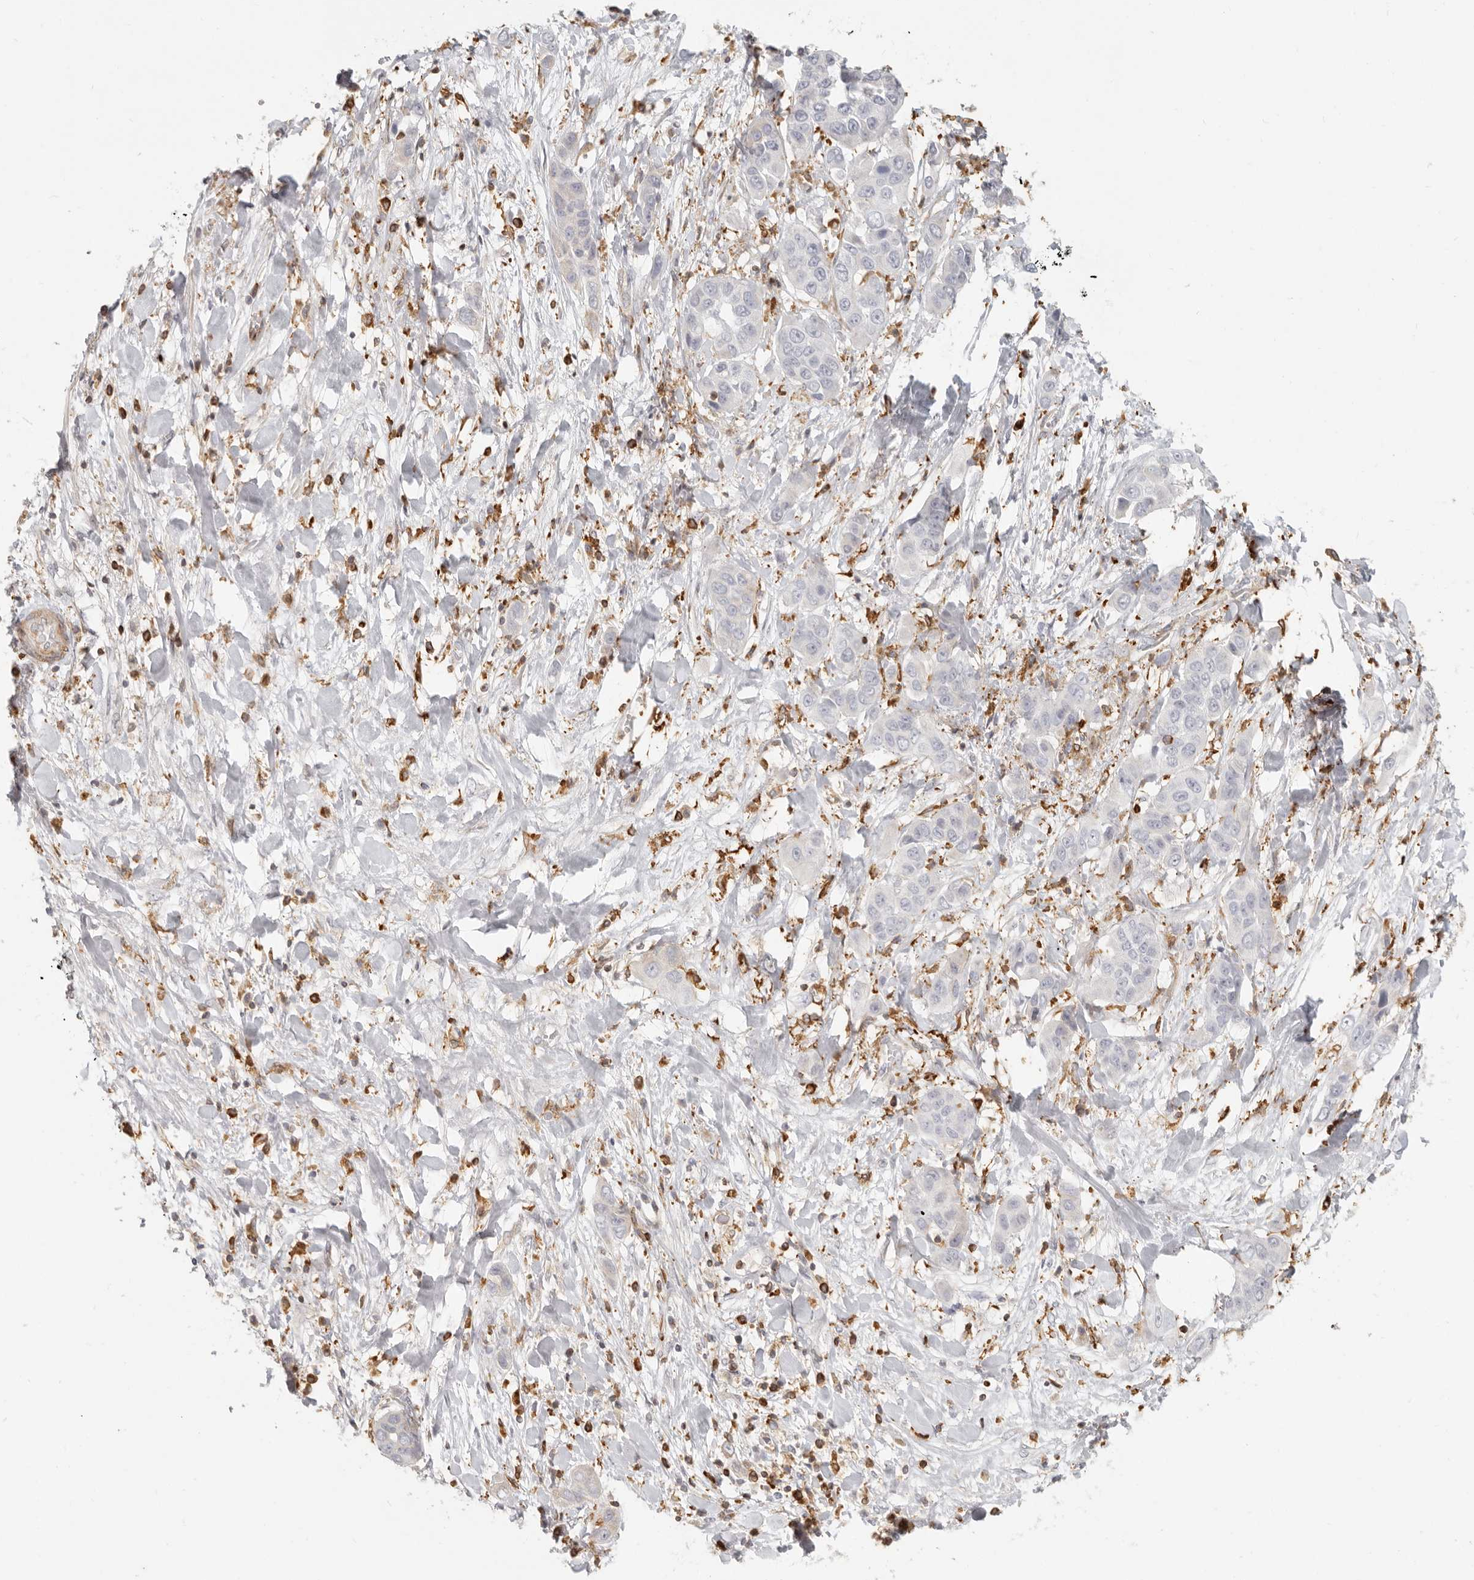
{"staining": {"intensity": "negative", "quantity": "none", "location": "none"}, "tissue": "liver cancer", "cell_type": "Tumor cells", "image_type": "cancer", "snomed": [{"axis": "morphology", "description": "Cholangiocarcinoma"}, {"axis": "topography", "description": "Liver"}], "caption": "Immunohistochemistry of human liver cancer (cholangiocarcinoma) shows no positivity in tumor cells. (Immunohistochemistry (ihc), brightfield microscopy, high magnification).", "gene": "NIBAN1", "patient": {"sex": "female", "age": 52}}